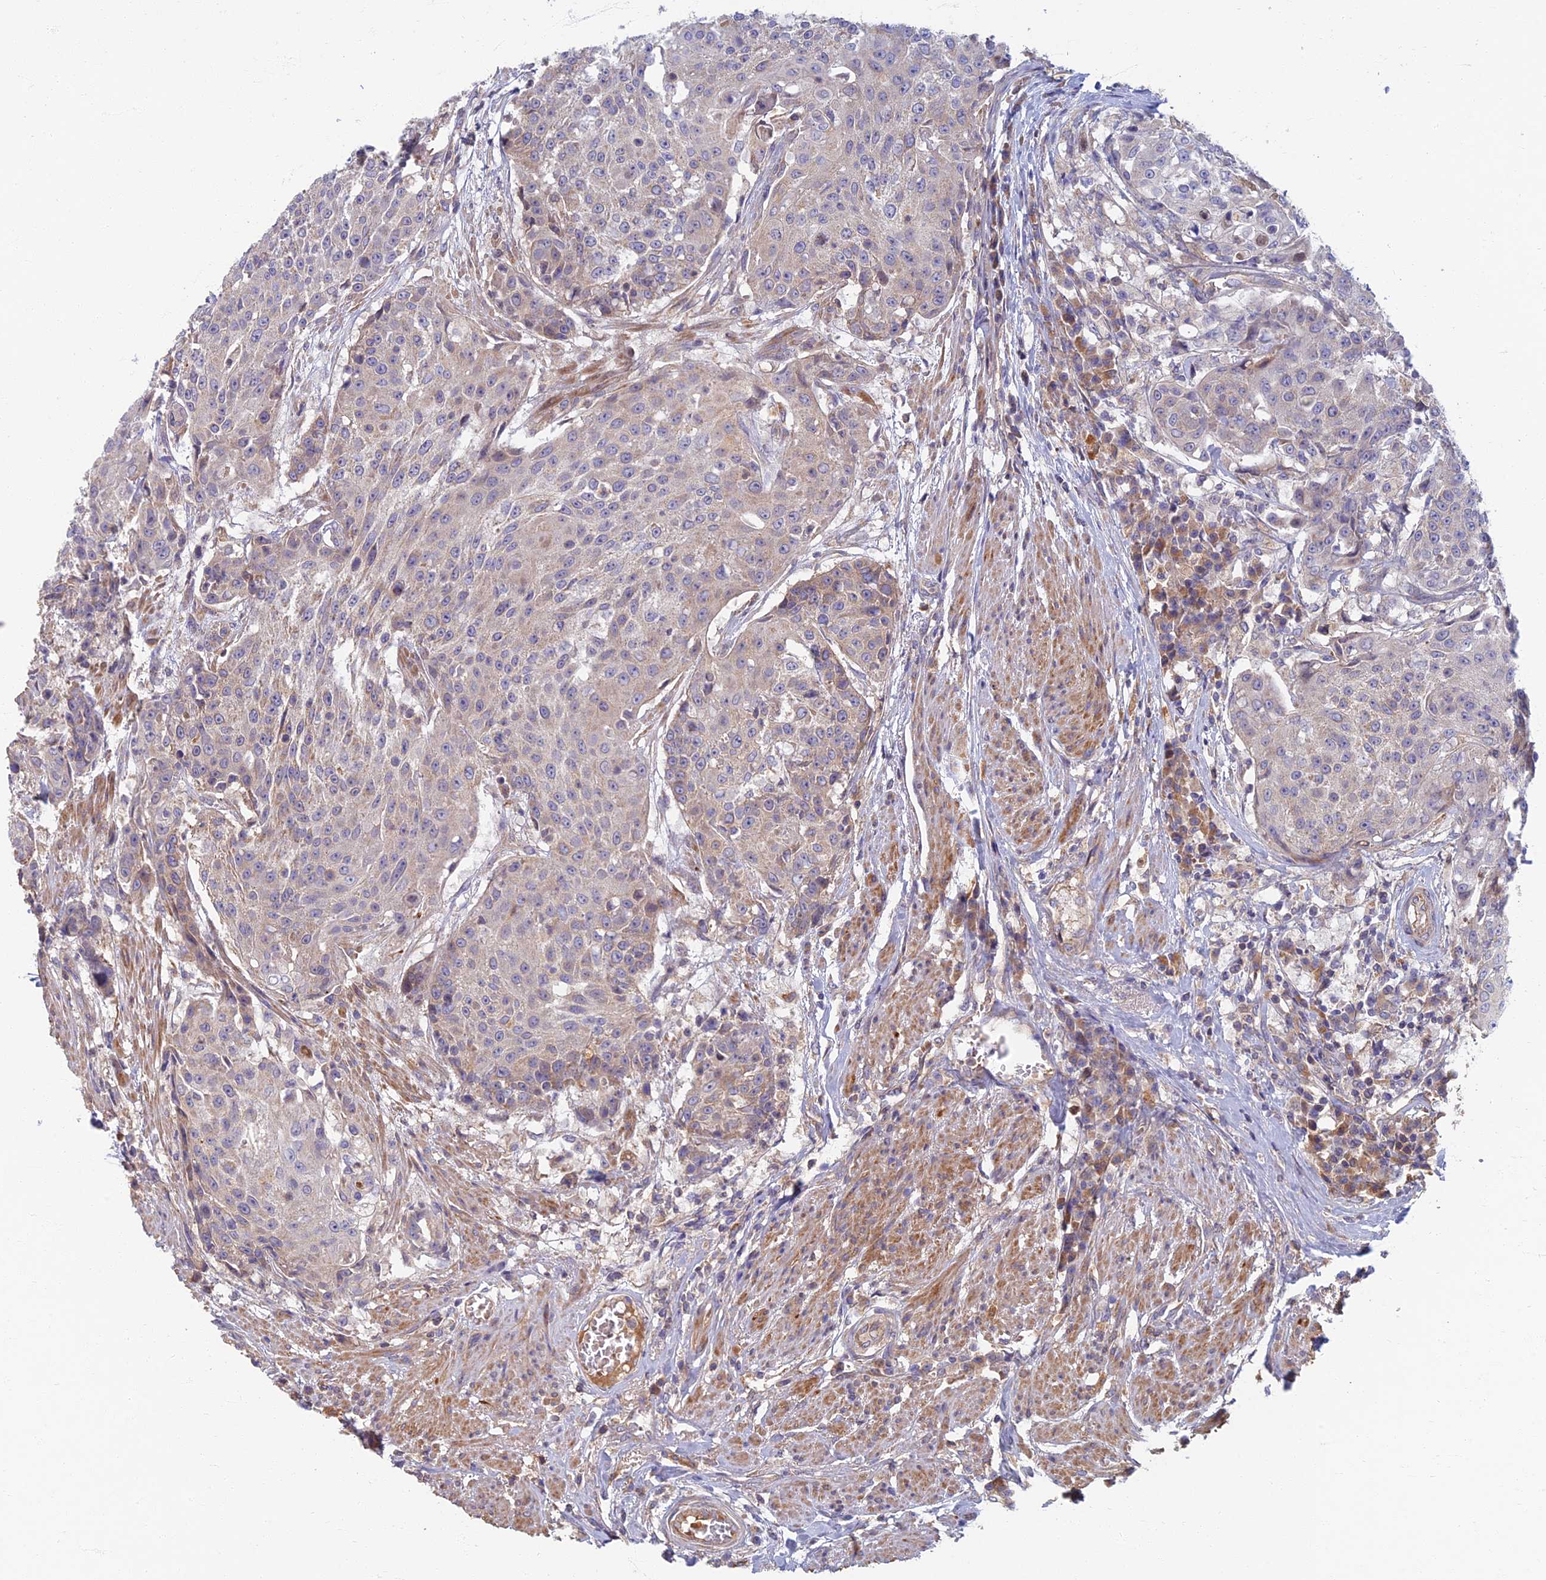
{"staining": {"intensity": "negative", "quantity": "none", "location": "none"}, "tissue": "urothelial cancer", "cell_type": "Tumor cells", "image_type": "cancer", "snomed": [{"axis": "morphology", "description": "Urothelial carcinoma, High grade"}, {"axis": "topography", "description": "Urinary bladder"}], "caption": "High power microscopy micrograph of an IHC micrograph of urothelial cancer, revealing no significant staining in tumor cells. The staining is performed using DAB (3,3'-diaminobenzidine) brown chromogen with nuclei counter-stained in using hematoxylin.", "gene": "SOGA1", "patient": {"sex": "female", "age": 63}}